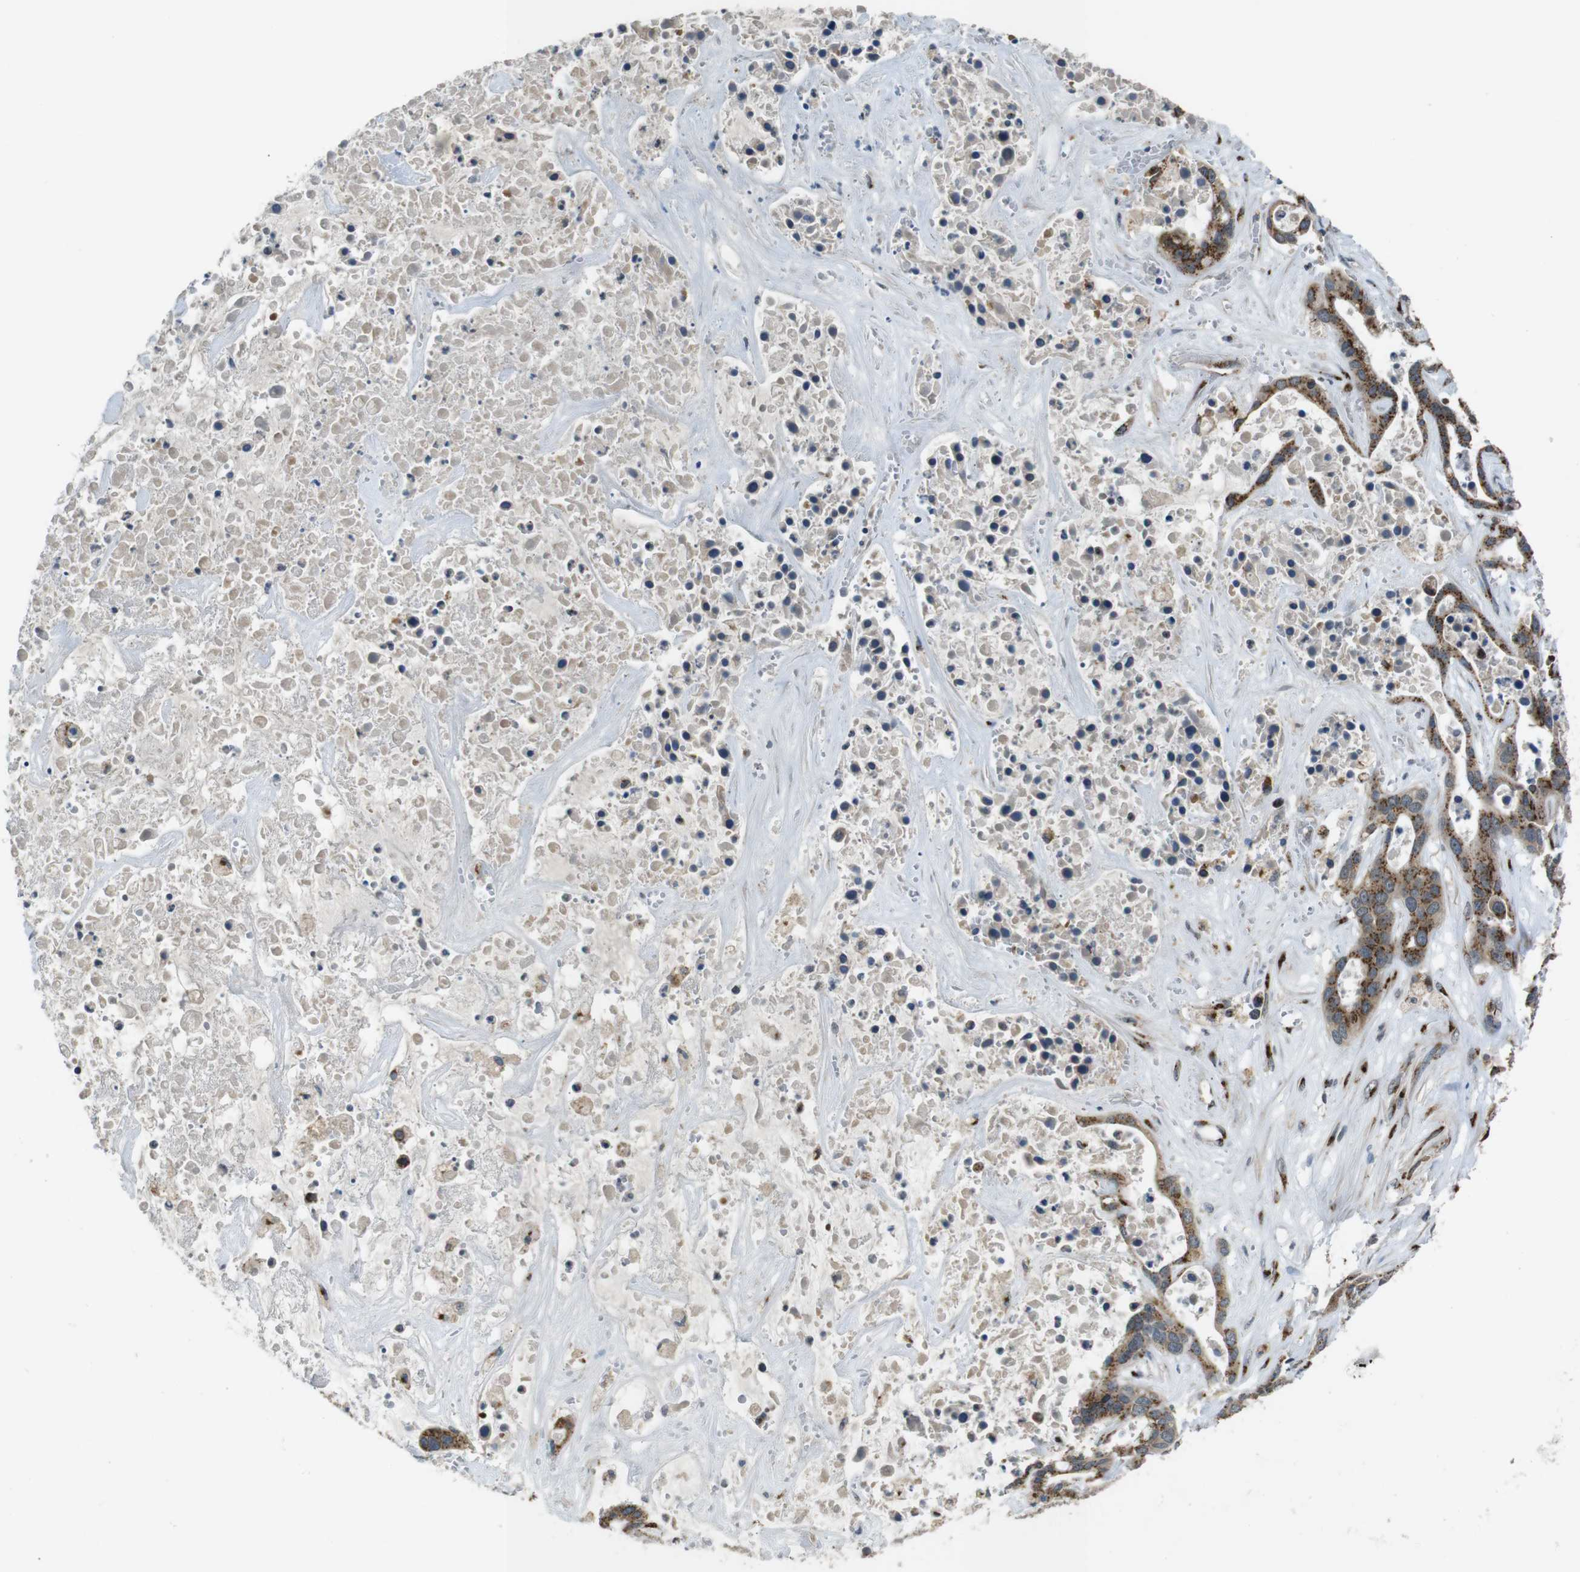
{"staining": {"intensity": "moderate", "quantity": ">75%", "location": "cytoplasmic/membranous"}, "tissue": "liver cancer", "cell_type": "Tumor cells", "image_type": "cancer", "snomed": [{"axis": "morphology", "description": "Cholangiocarcinoma"}, {"axis": "topography", "description": "Liver"}], "caption": "The image shows immunohistochemical staining of cholangiocarcinoma (liver). There is moderate cytoplasmic/membranous positivity is identified in about >75% of tumor cells. (IHC, brightfield microscopy, high magnification).", "gene": "ZFPL1", "patient": {"sex": "female", "age": 65}}